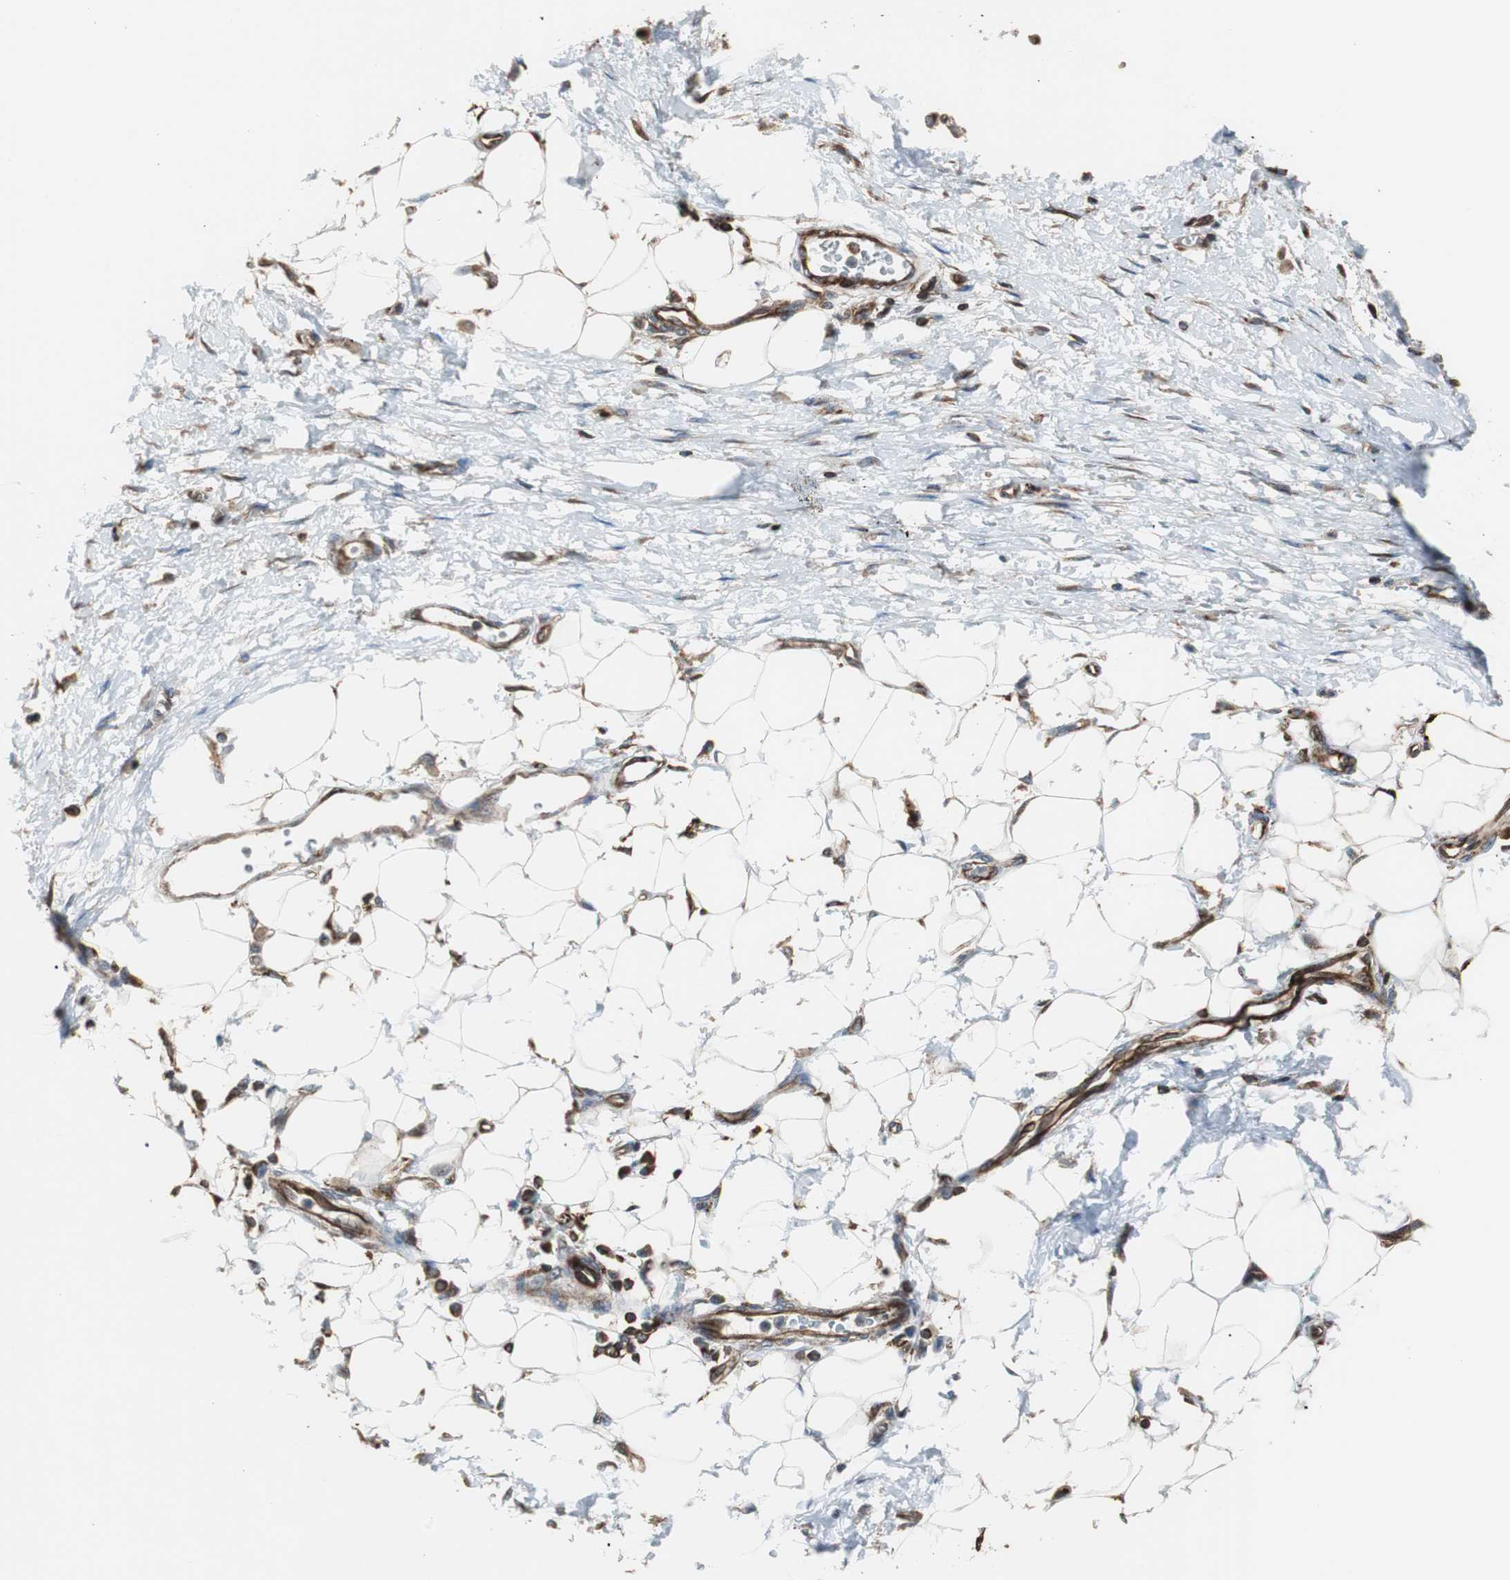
{"staining": {"intensity": "moderate", "quantity": ">75%", "location": "cytoplasmic/membranous"}, "tissue": "adipose tissue", "cell_type": "Adipocytes", "image_type": "normal", "snomed": [{"axis": "morphology", "description": "Normal tissue, NOS"}, {"axis": "morphology", "description": "Urothelial carcinoma, High grade"}, {"axis": "topography", "description": "Vascular tissue"}, {"axis": "topography", "description": "Urinary bladder"}], "caption": "High-power microscopy captured an IHC micrograph of benign adipose tissue, revealing moderate cytoplasmic/membranous staining in about >75% of adipocytes.", "gene": "RELA", "patient": {"sex": "female", "age": 56}}